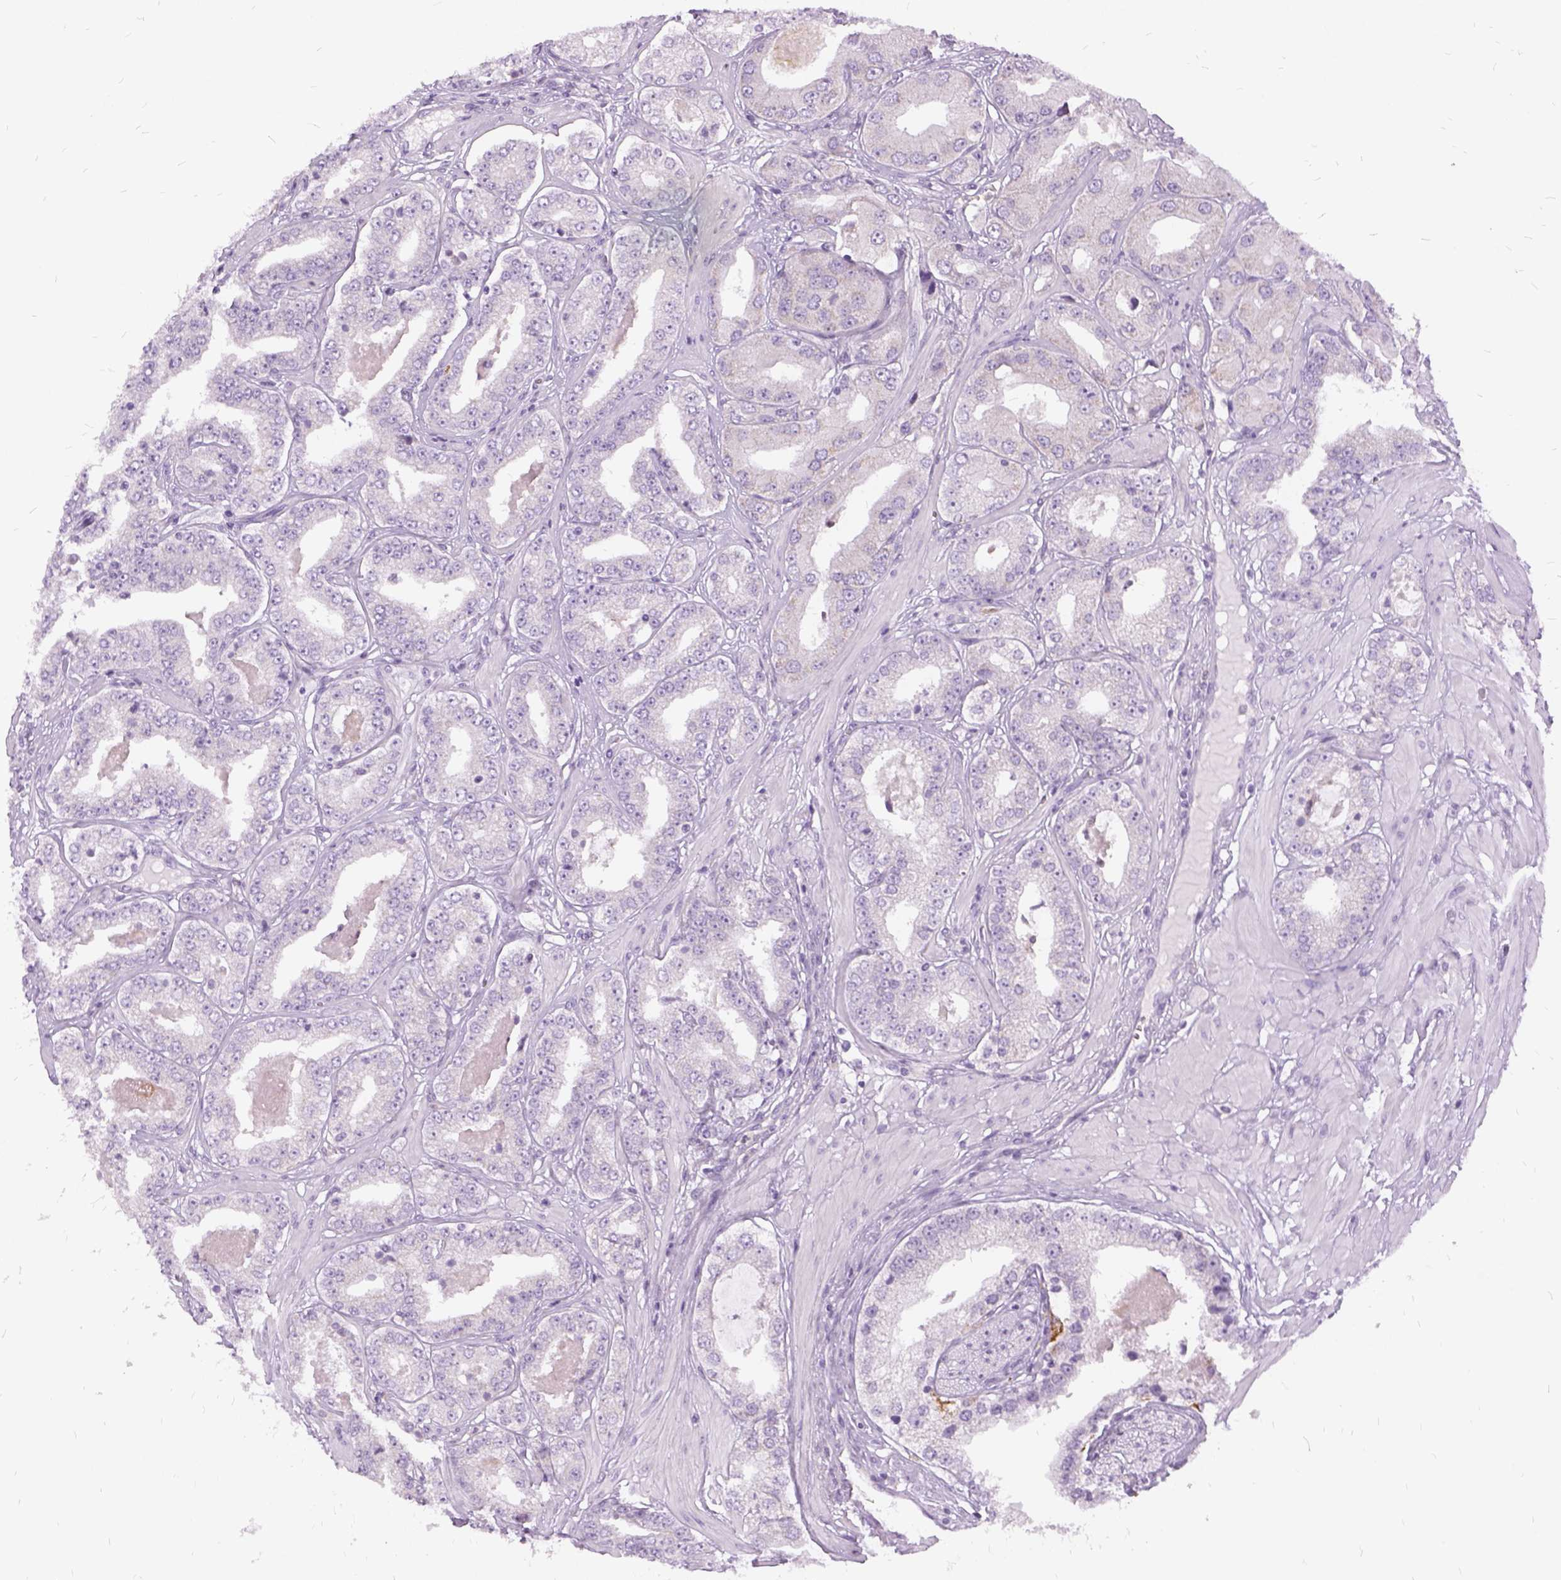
{"staining": {"intensity": "negative", "quantity": "none", "location": "none"}, "tissue": "prostate cancer", "cell_type": "Tumor cells", "image_type": "cancer", "snomed": [{"axis": "morphology", "description": "Adenocarcinoma, Low grade"}, {"axis": "topography", "description": "Prostate"}], "caption": "Tumor cells show no significant protein positivity in prostate adenocarcinoma (low-grade). The staining was performed using DAB to visualize the protein expression in brown, while the nuclei were stained in blue with hematoxylin (Magnification: 20x).", "gene": "FDX1", "patient": {"sex": "male", "age": 60}}